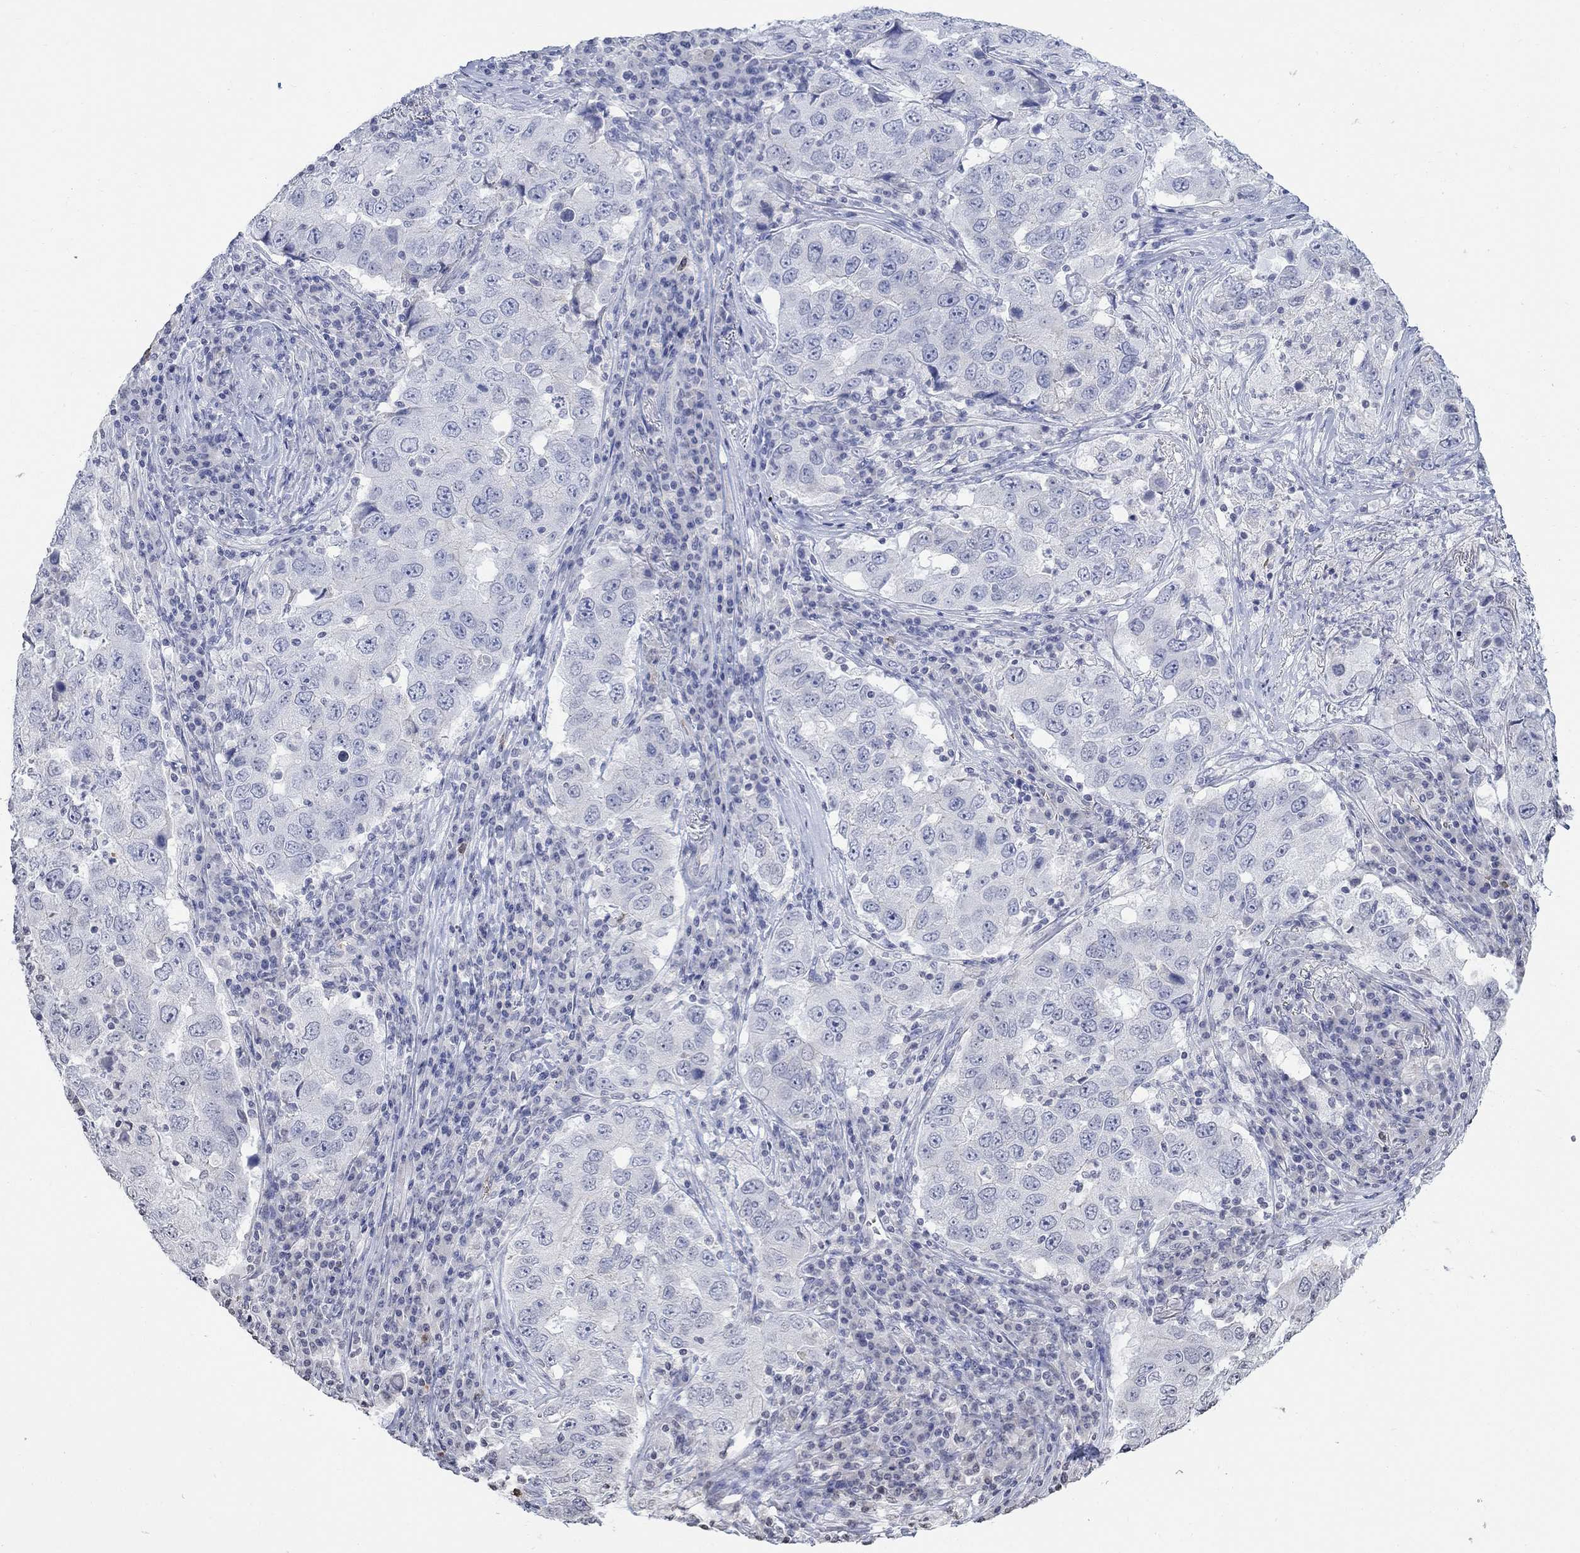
{"staining": {"intensity": "negative", "quantity": "none", "location": "none"}, "tissue": "lung cancer", "cell_type": "Tumor cells", "image_type": "cancer", "snomed": [{"axis": "morphology", "description": "Adenocarcinoma, NOS"}, {"axis": "topography", "description": "Lung"}], "caption": "Immunohistochemistry (IHC) image of human lung cancer (adenocarcinoma) stained for a protein (brown), which exhibits no positivity in tumor cells.", "gene": "TMEM255A", "patient": {"sex": "male", "age": 73}}